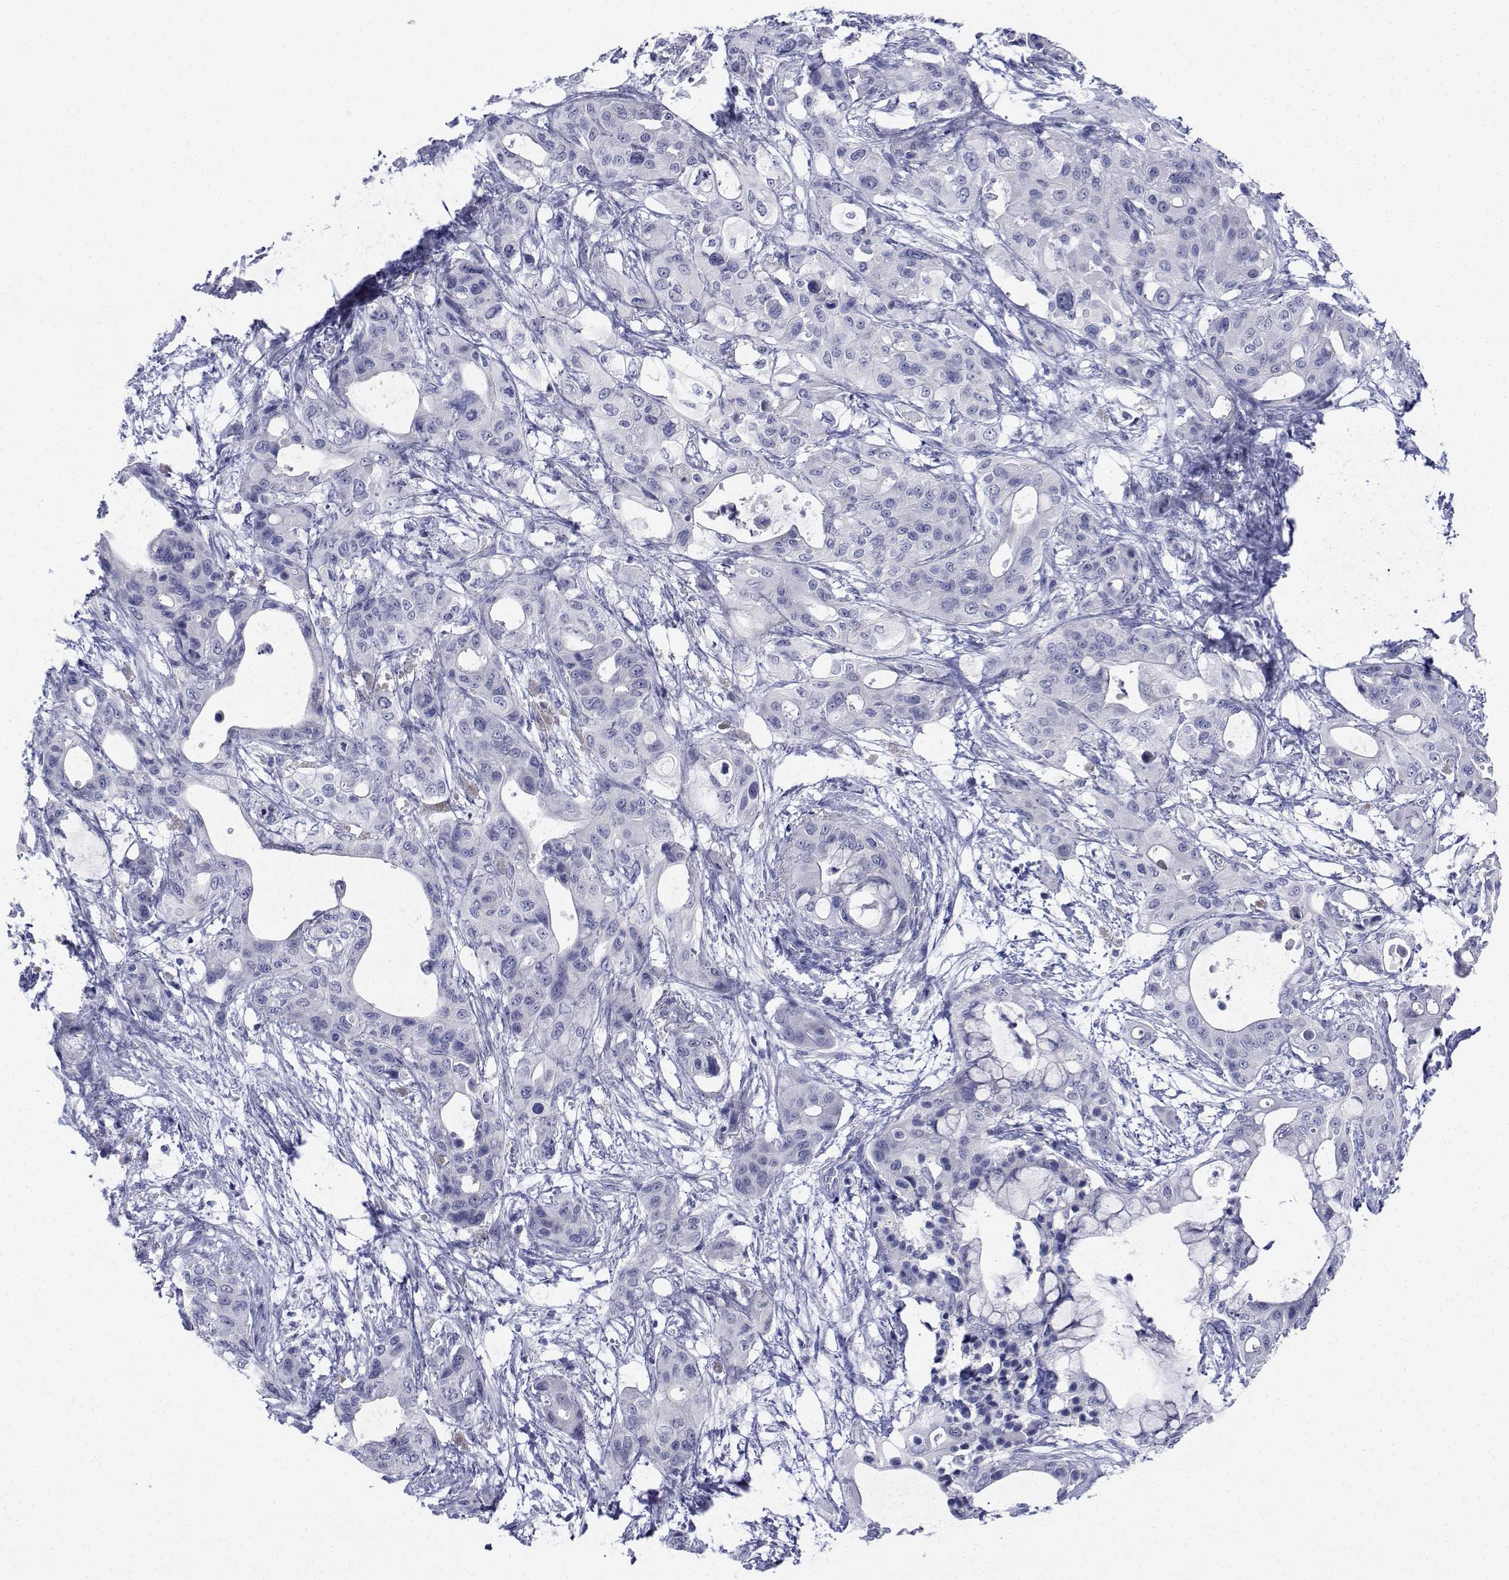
{"staining": {"intensity": "negative", "quantity": "none", "location": "none"}, "tissue": "pancreatic cancer", "cell_type": "Tumor cells", "image_type": "cancer", "snomed": [{"axis": "morphology", "description": "Adenocarcinoma, NOS"}, {"axis": "topography", "description": "Pancreas"}], "caption": "Human adenocarcinoma (pancreatic) stained for a protein using IHC exhibits no positivity in tumor cells.", "gene": "PLXNA4", "patient": {"sex": "male", "age": 71}}